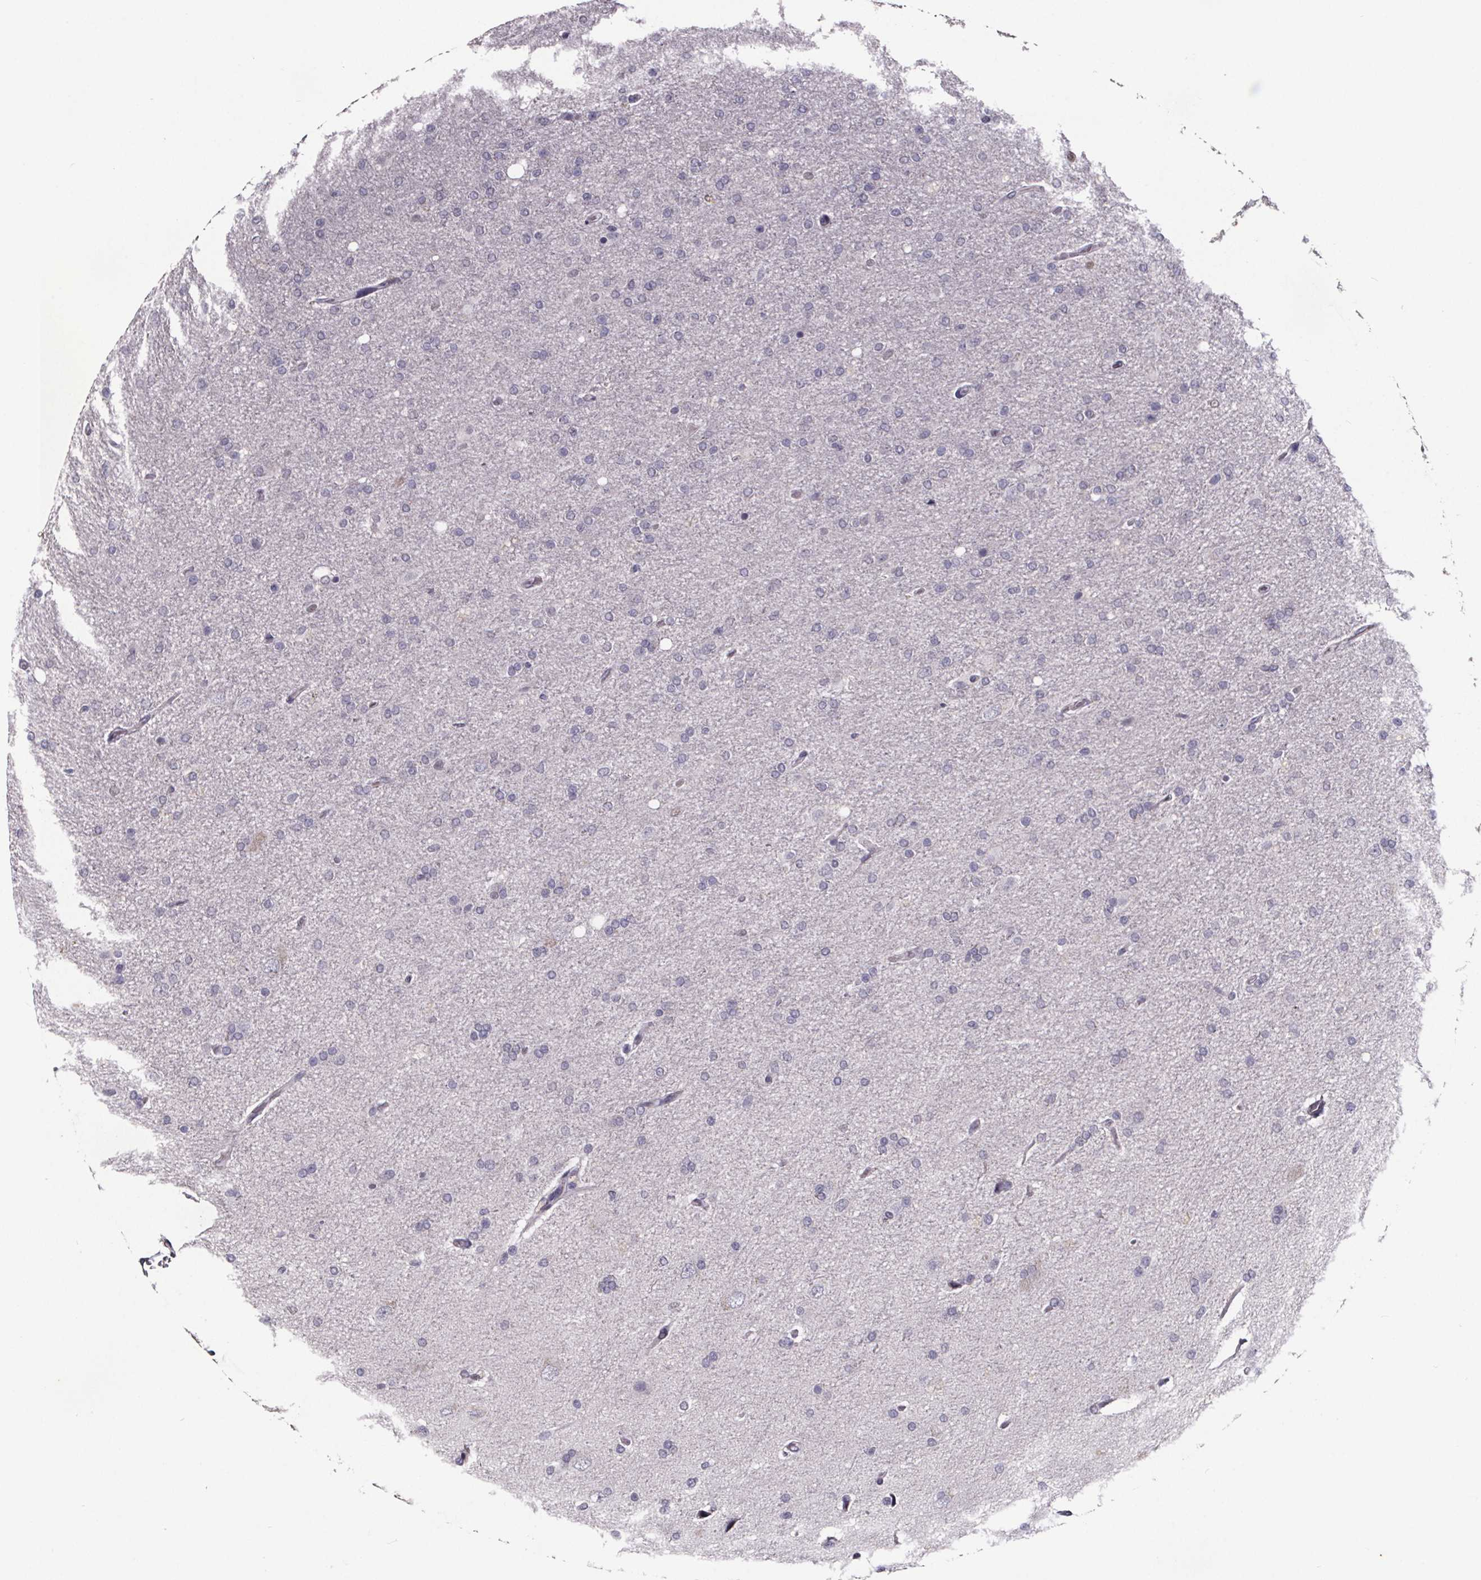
{"staining": {"intensity": "negative", "quantity": "none", "location": "none"}, "tissue": "glioma", "cell_type": "Tumor cells", "image_type": "cancer", "snomed": [{"axis": "morphology", "description": "Glioma, malignant, High grade"}, {"axis": "topography", "description": "Cerebral cortex"}], "caption": "Immunohistochemical staining of human malignant glioma (high-grade) displays no significant positivity in tumor cells.", "gene": "AR", "patient": {"sex": "male", "age": 70}}